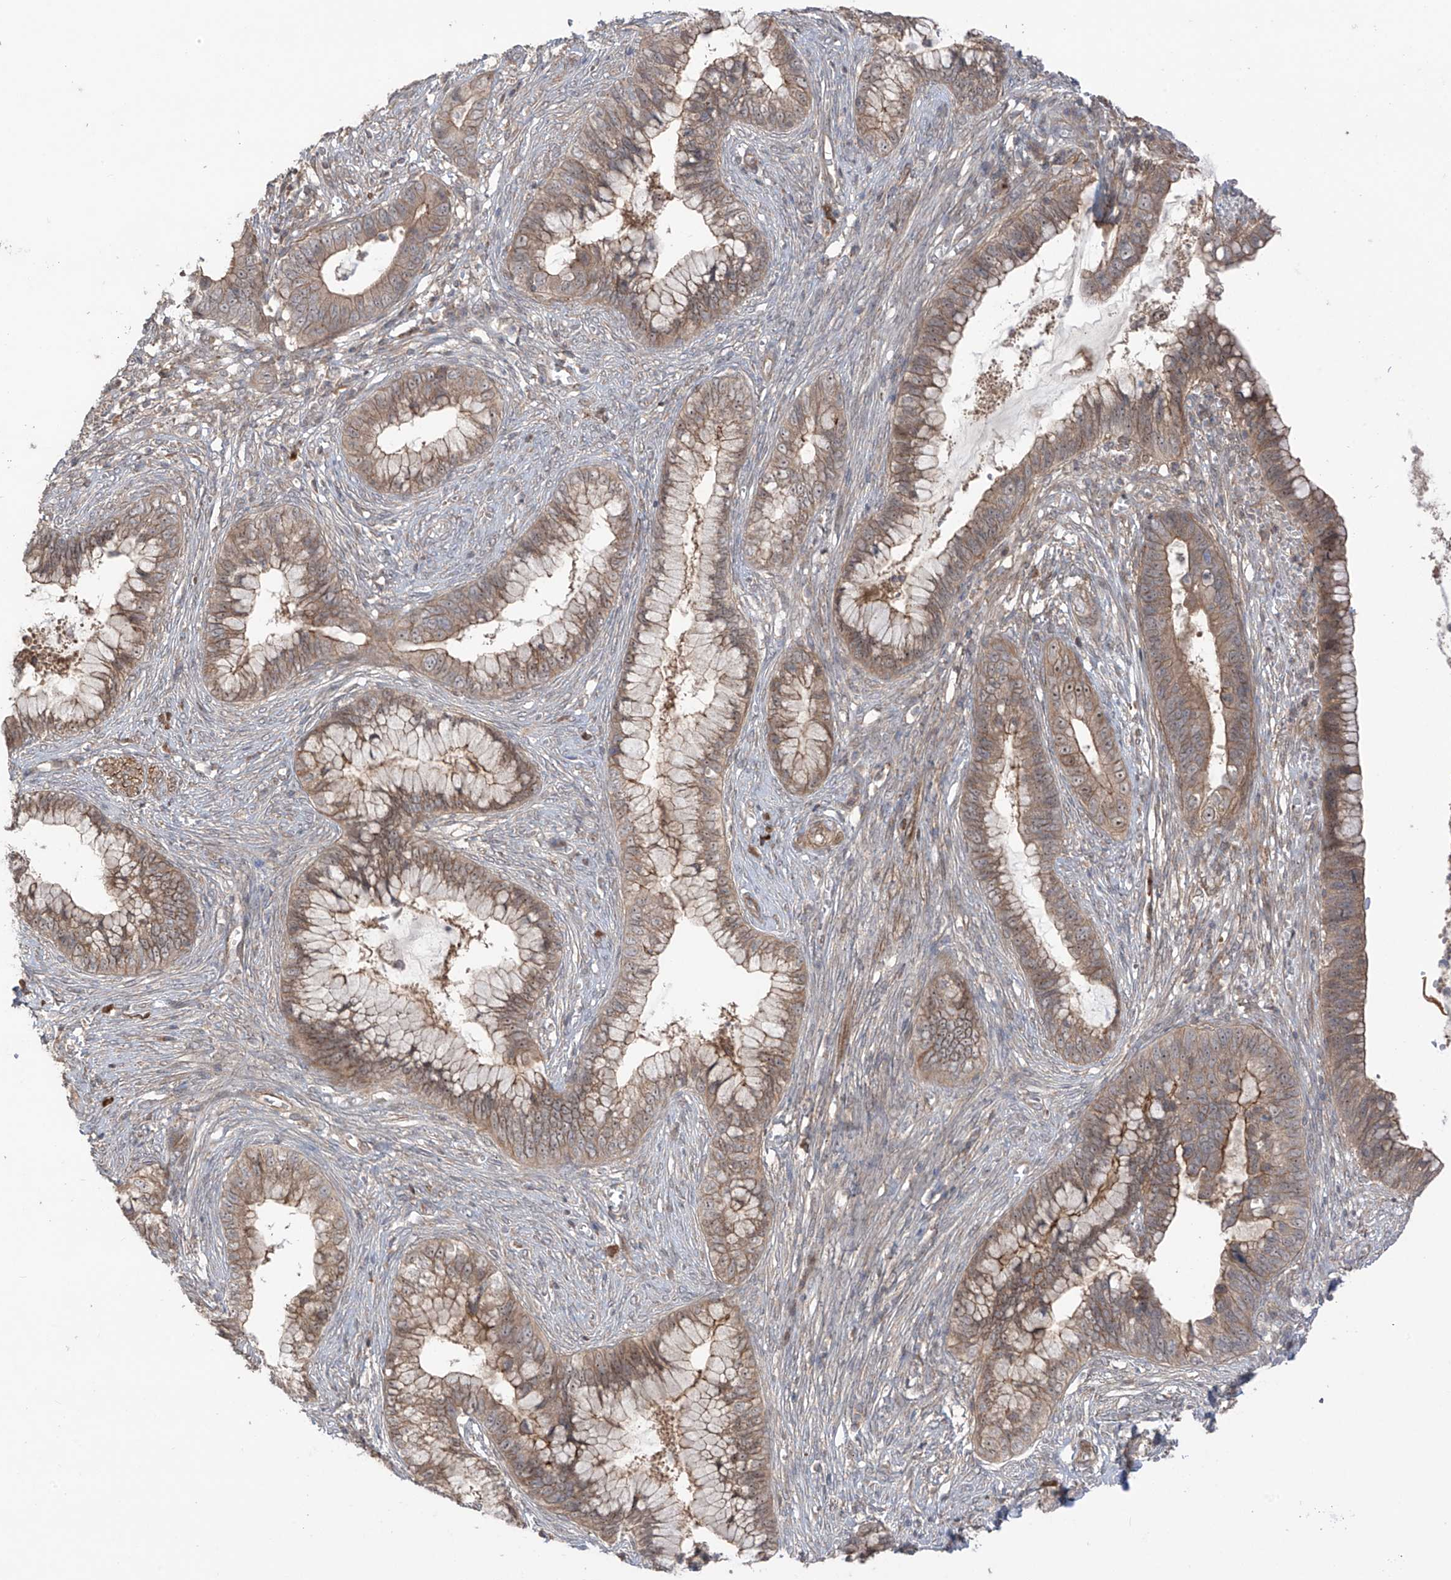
{"staining": {"intensity": "moderate", "quantity": ">75%", "location": "cytoplasmic/membranous"}, "tissue": "cervical cancer", "cell_type": "Tumor cells", "image_type": "cancer", "snomed": [{"axis": "morphology", "description": "Adenocarcinoma, NOS"}, {"axis": "topography", "description": "Cervix"}], "caption": "Cervical cancer (adenocarcinoma) was stained to show a protein in brown. There is medium levels of moderate cytoplasmic/membranous expression in approximately >75% of tumor cells.", "gene": "LRRC74A", "patient": {"sex": "female", "age": 44}}